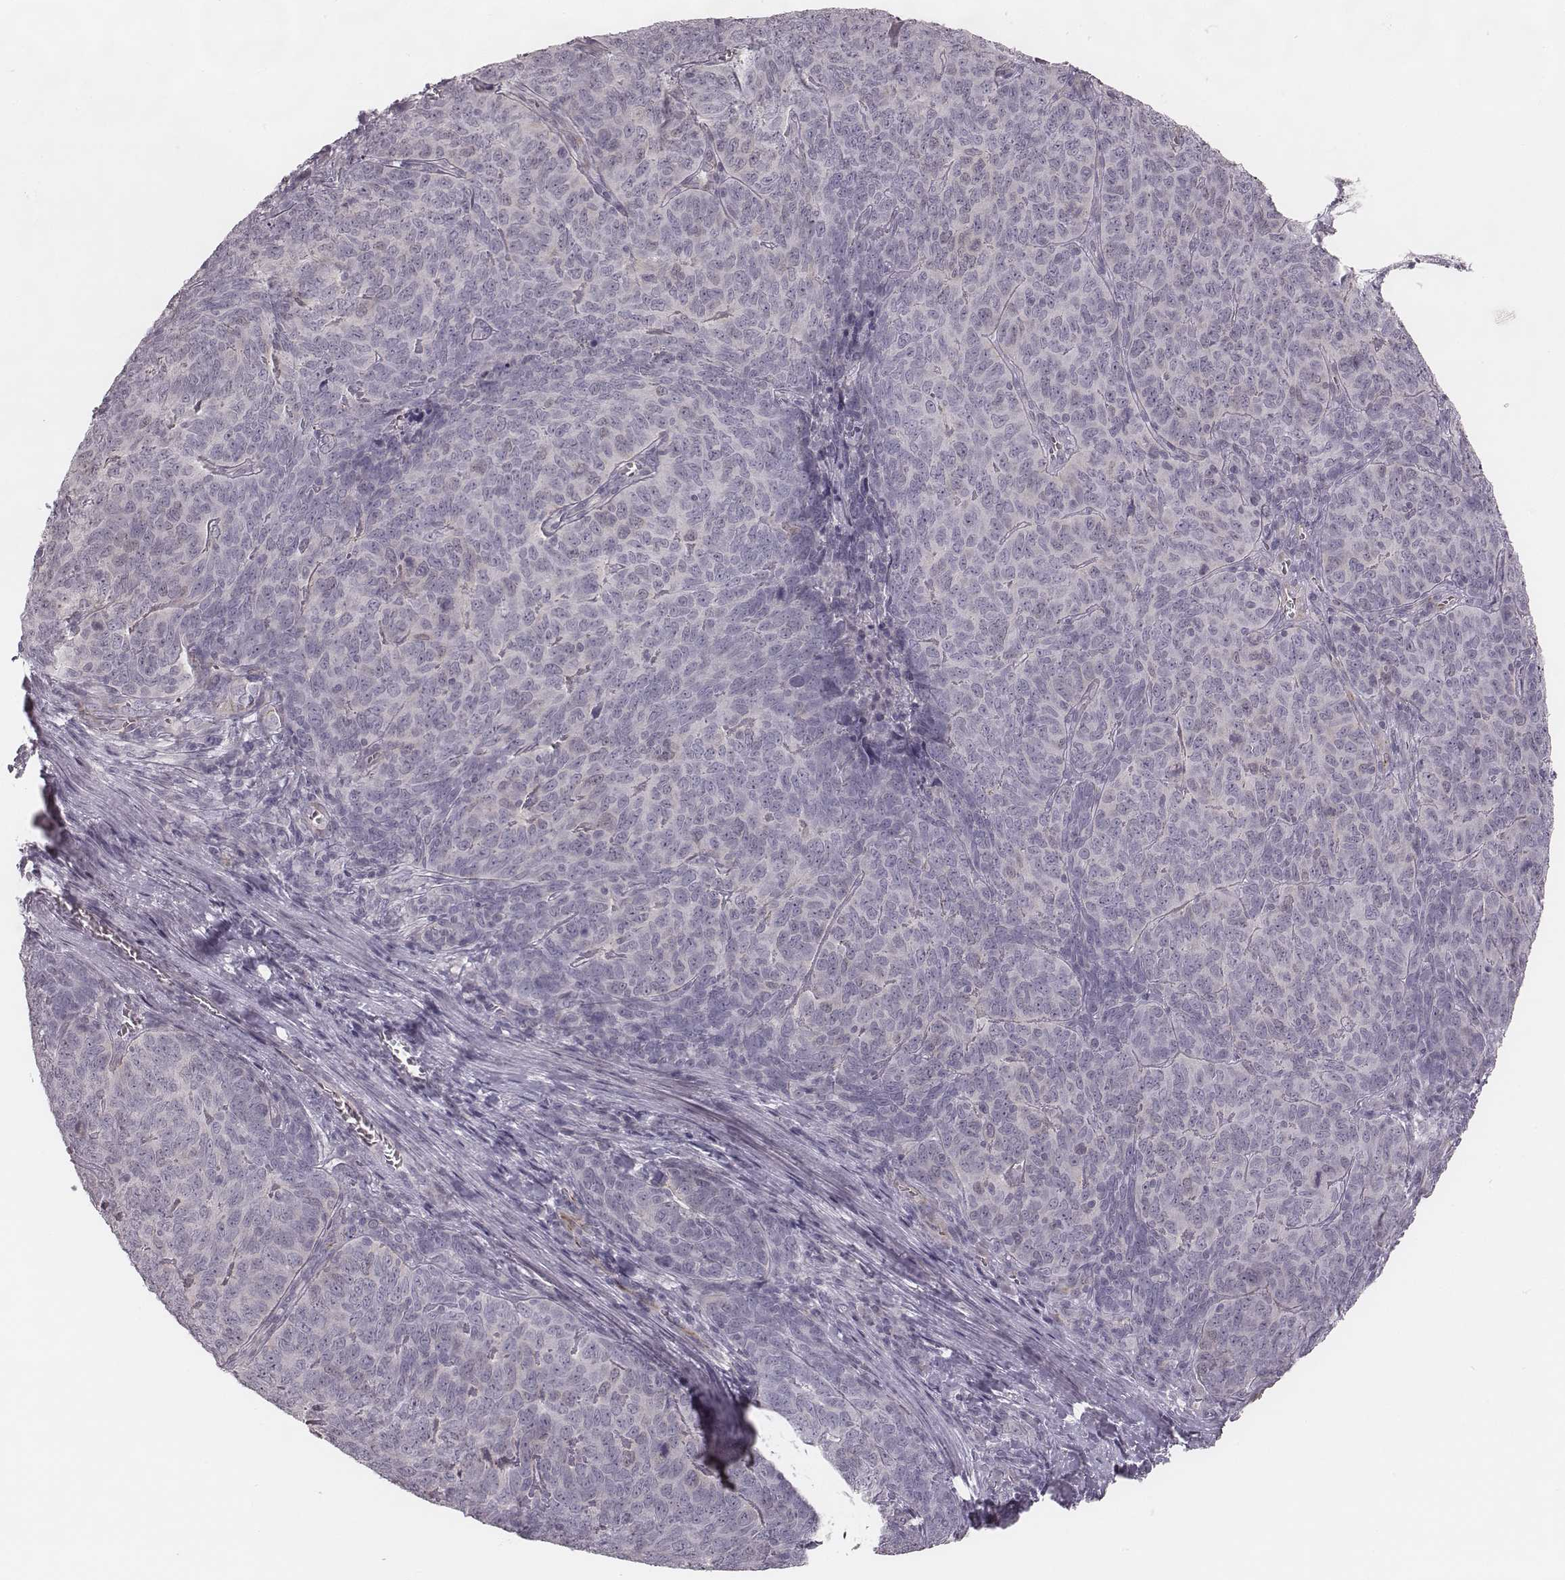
{"staining": {"intensity": "negative", "quantity": "none", "location": "none"}, "tissue": "skin cancer", "cell_type": "Tumor cells", "image_type": "cancer", "snomed": [{"axis": "morphology", "description": "Squamous cell carcinoma, NOS"}, {"axis": "topography", "description": "Skin"}, {"axis": "topography", "description": "Anal"}], "caption": "High magnification brightfield microscopy of skin squamous cell carcinoma stained with DAB (3,3'-diaminobenzidine) (brown) and counterstained with hematoxylin (blue): tumor cells show no significant staining.", "gene": "SPA17", "patient": {"sex": "female", "age": 51}}